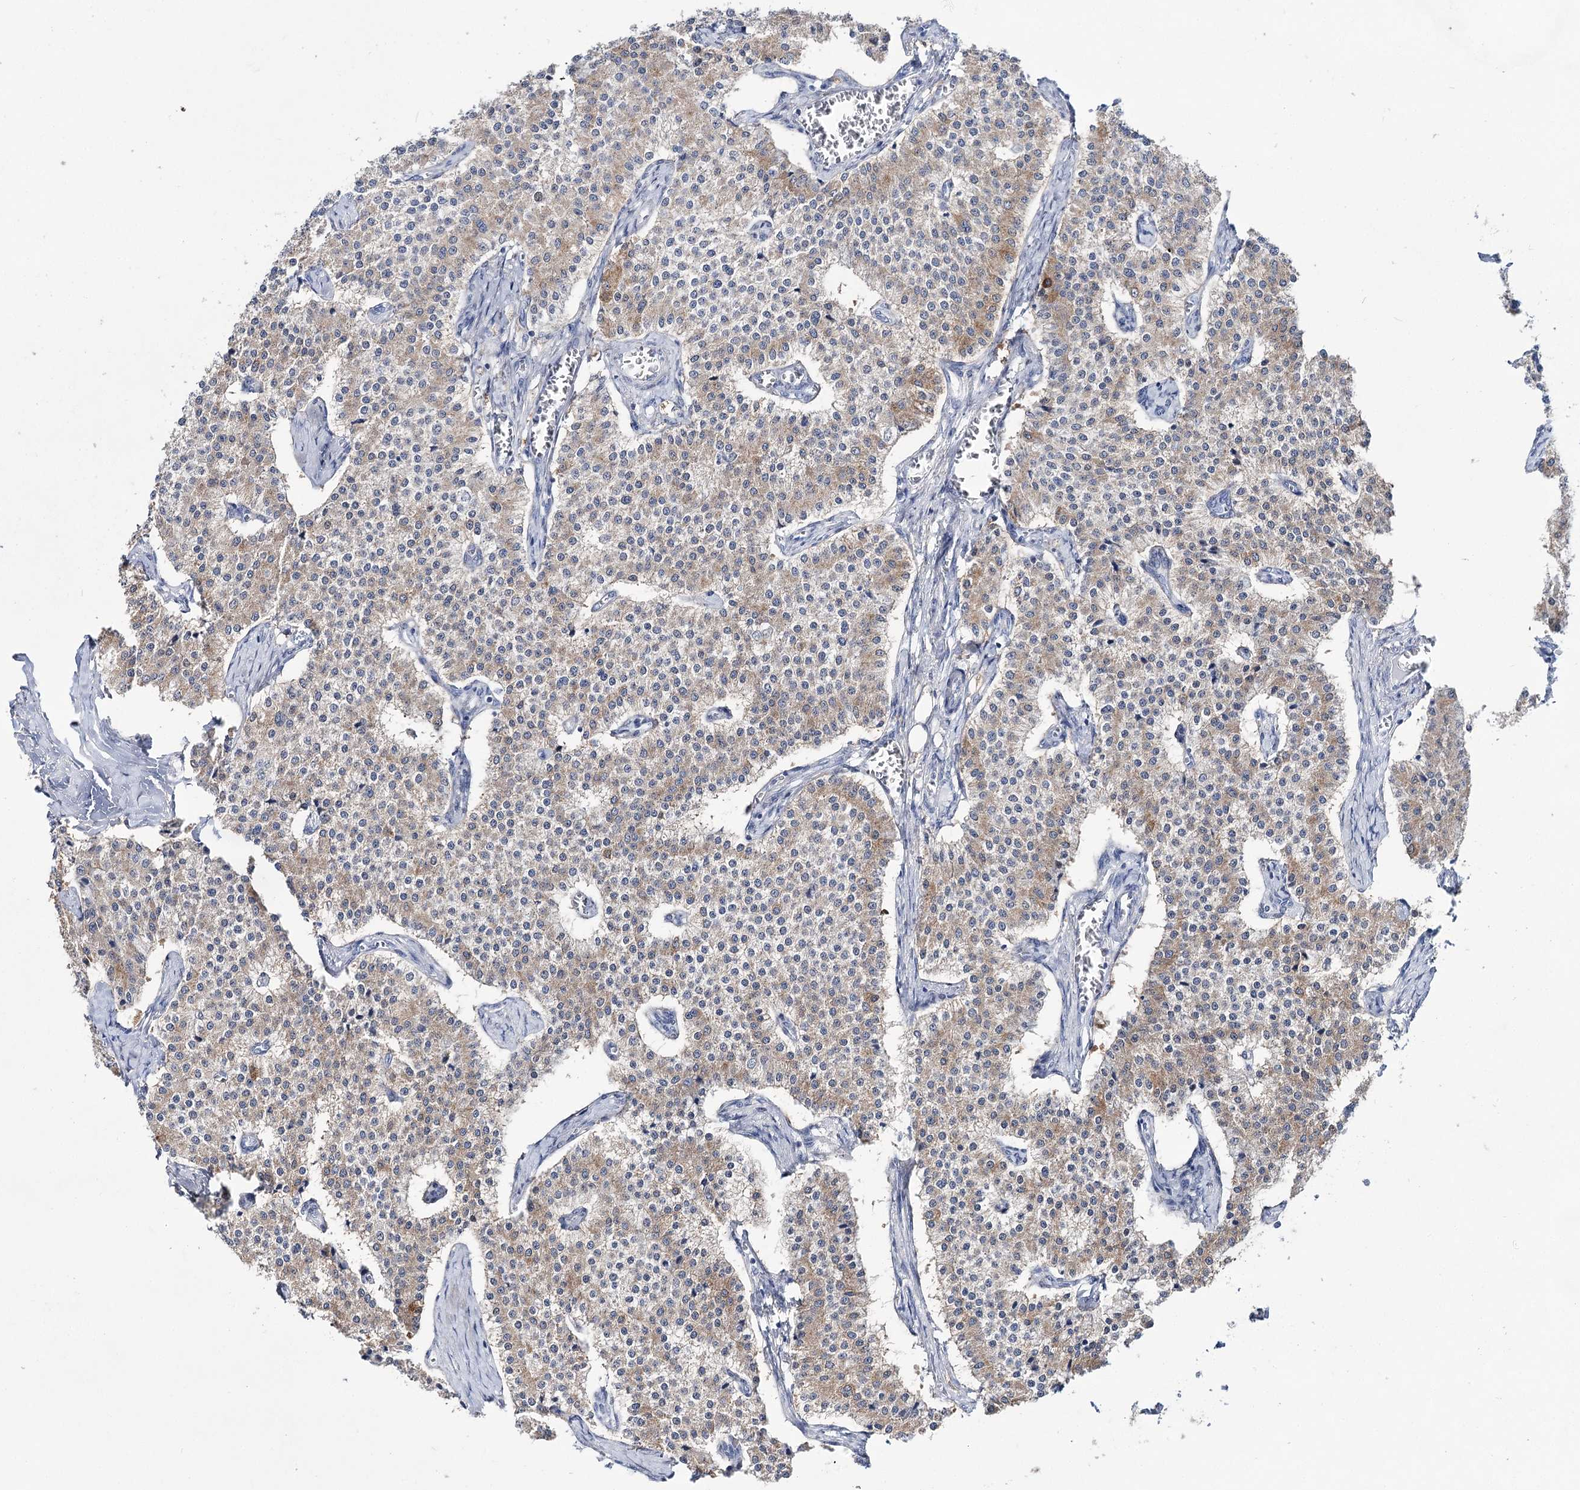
{"staining": {"intensity": "weak", "quantity": "25%-75%", "location": "cytoplasmic/membranous"}, "tissue": "carcinoid", "cell_type": "Tumor cells", "image_type": "cancer", "snomed": [{"axis": "morphology", "description": "Carcinoid, malignant, NOS"}, {"axis": "topography", "description": "Colon"}], "caption": "This is an image of IHC staining of carcinoid, which shows weak positivity in the cytoplasmic/membranous of tumor cells.", "gene": "UGDH", "patient": {"sex": "female", "age": 52}}